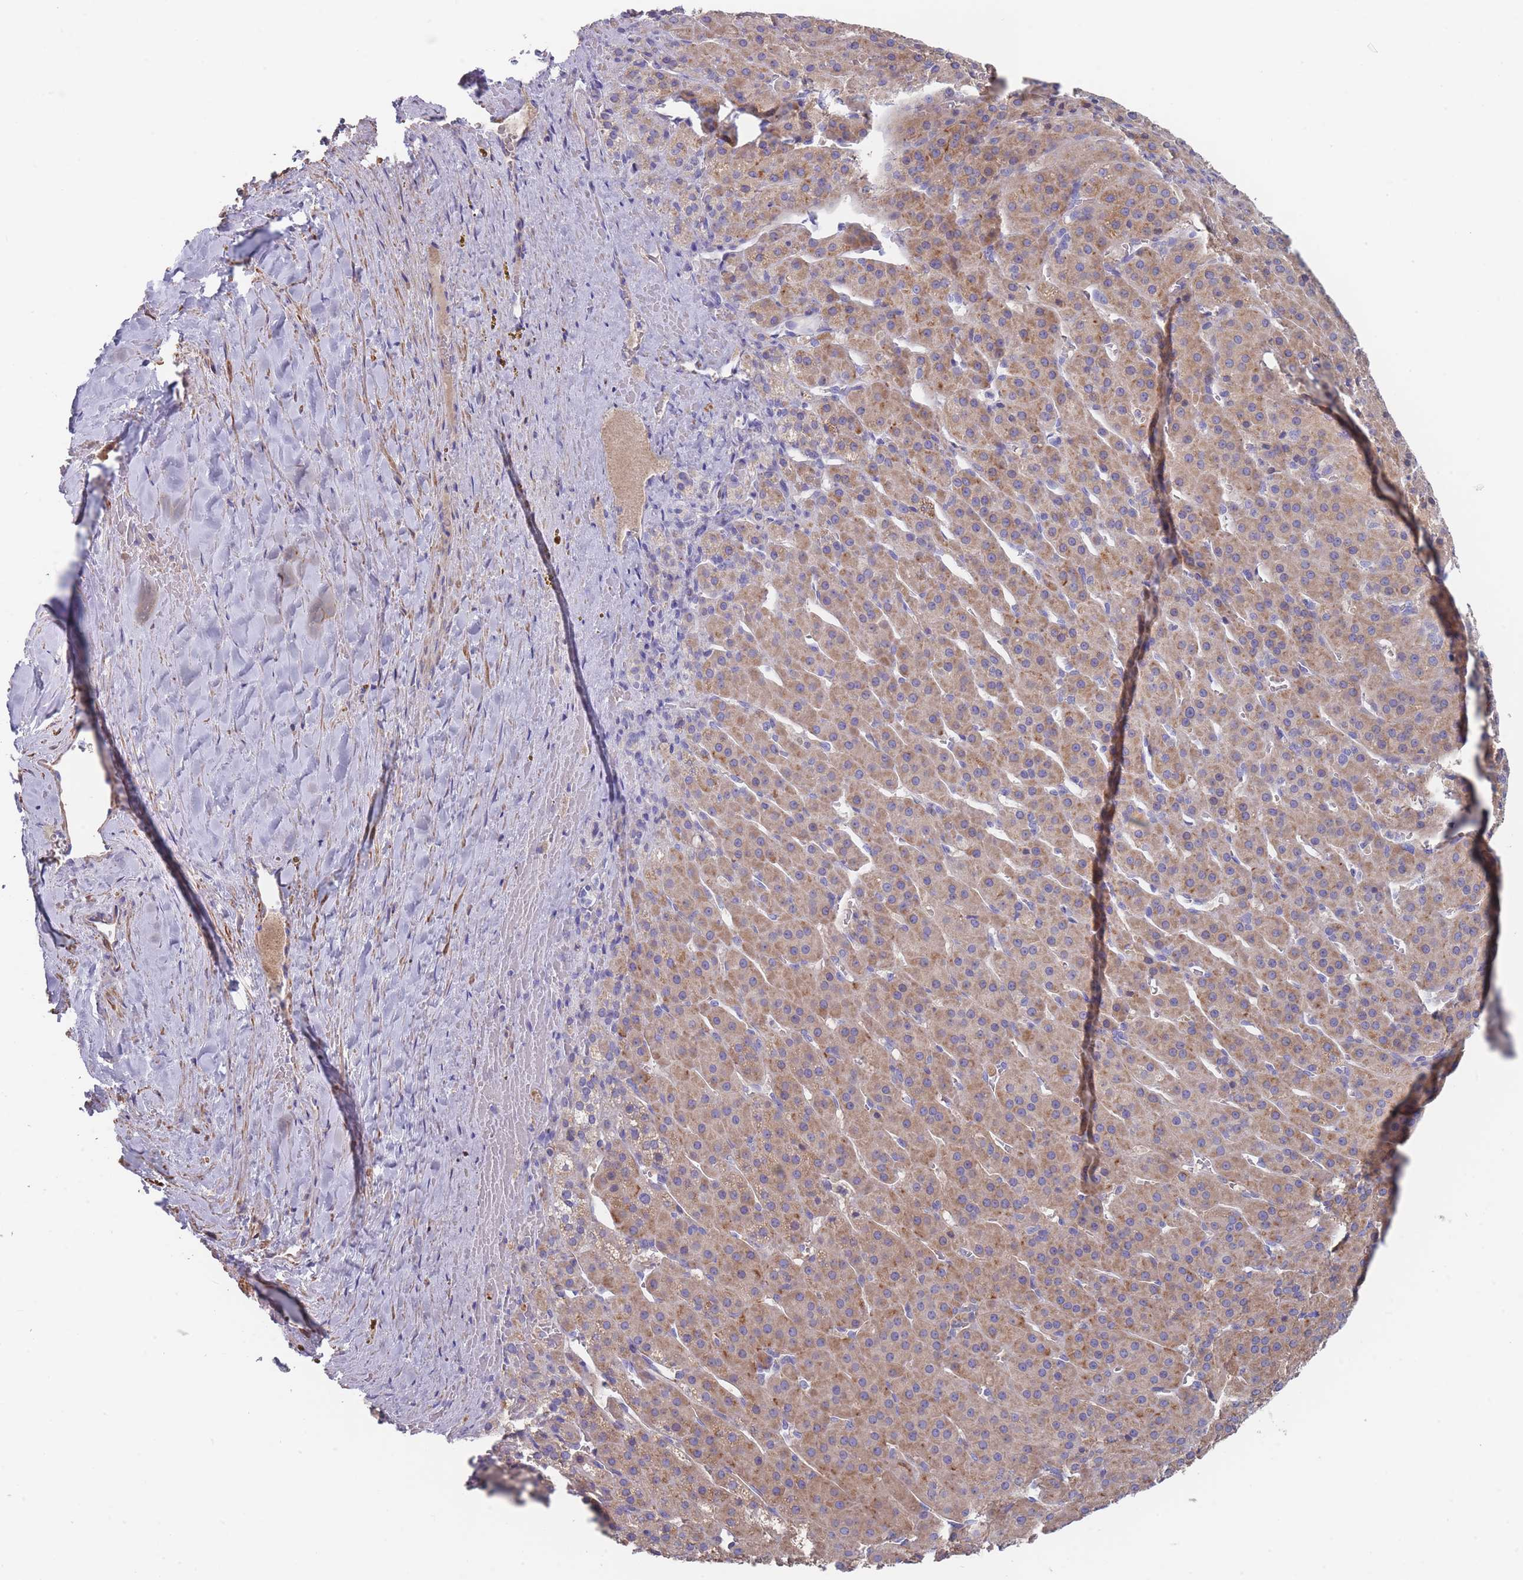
{"staining": {"intensity": "moderate", "quantity": ">75%", "location": "cytoplasmic/membranous"}, "tissue": "adrenal gland", "cell_type": "Glandular cells", "image_type": "normal", "snomed": [{"axis": "morphology", "description": "Normal tissue, NOS"}, {"axis": "topography", "description": "Adrenal gland"}], "caption": "Immunohistochemistry (IHC) (DAB (3,3'-diaminobenzidine)) staining of benign adrenal gland shows moderate cytoplasmic/membranous protein staining in about >75% of glandular cells. The staining was performed using DAB, with brown indicating positive protein expression. Nuclei are stained blue with hematoxylin.", "gene": "SCCPDH", "patient": {"sex": "female", "age": 41}}